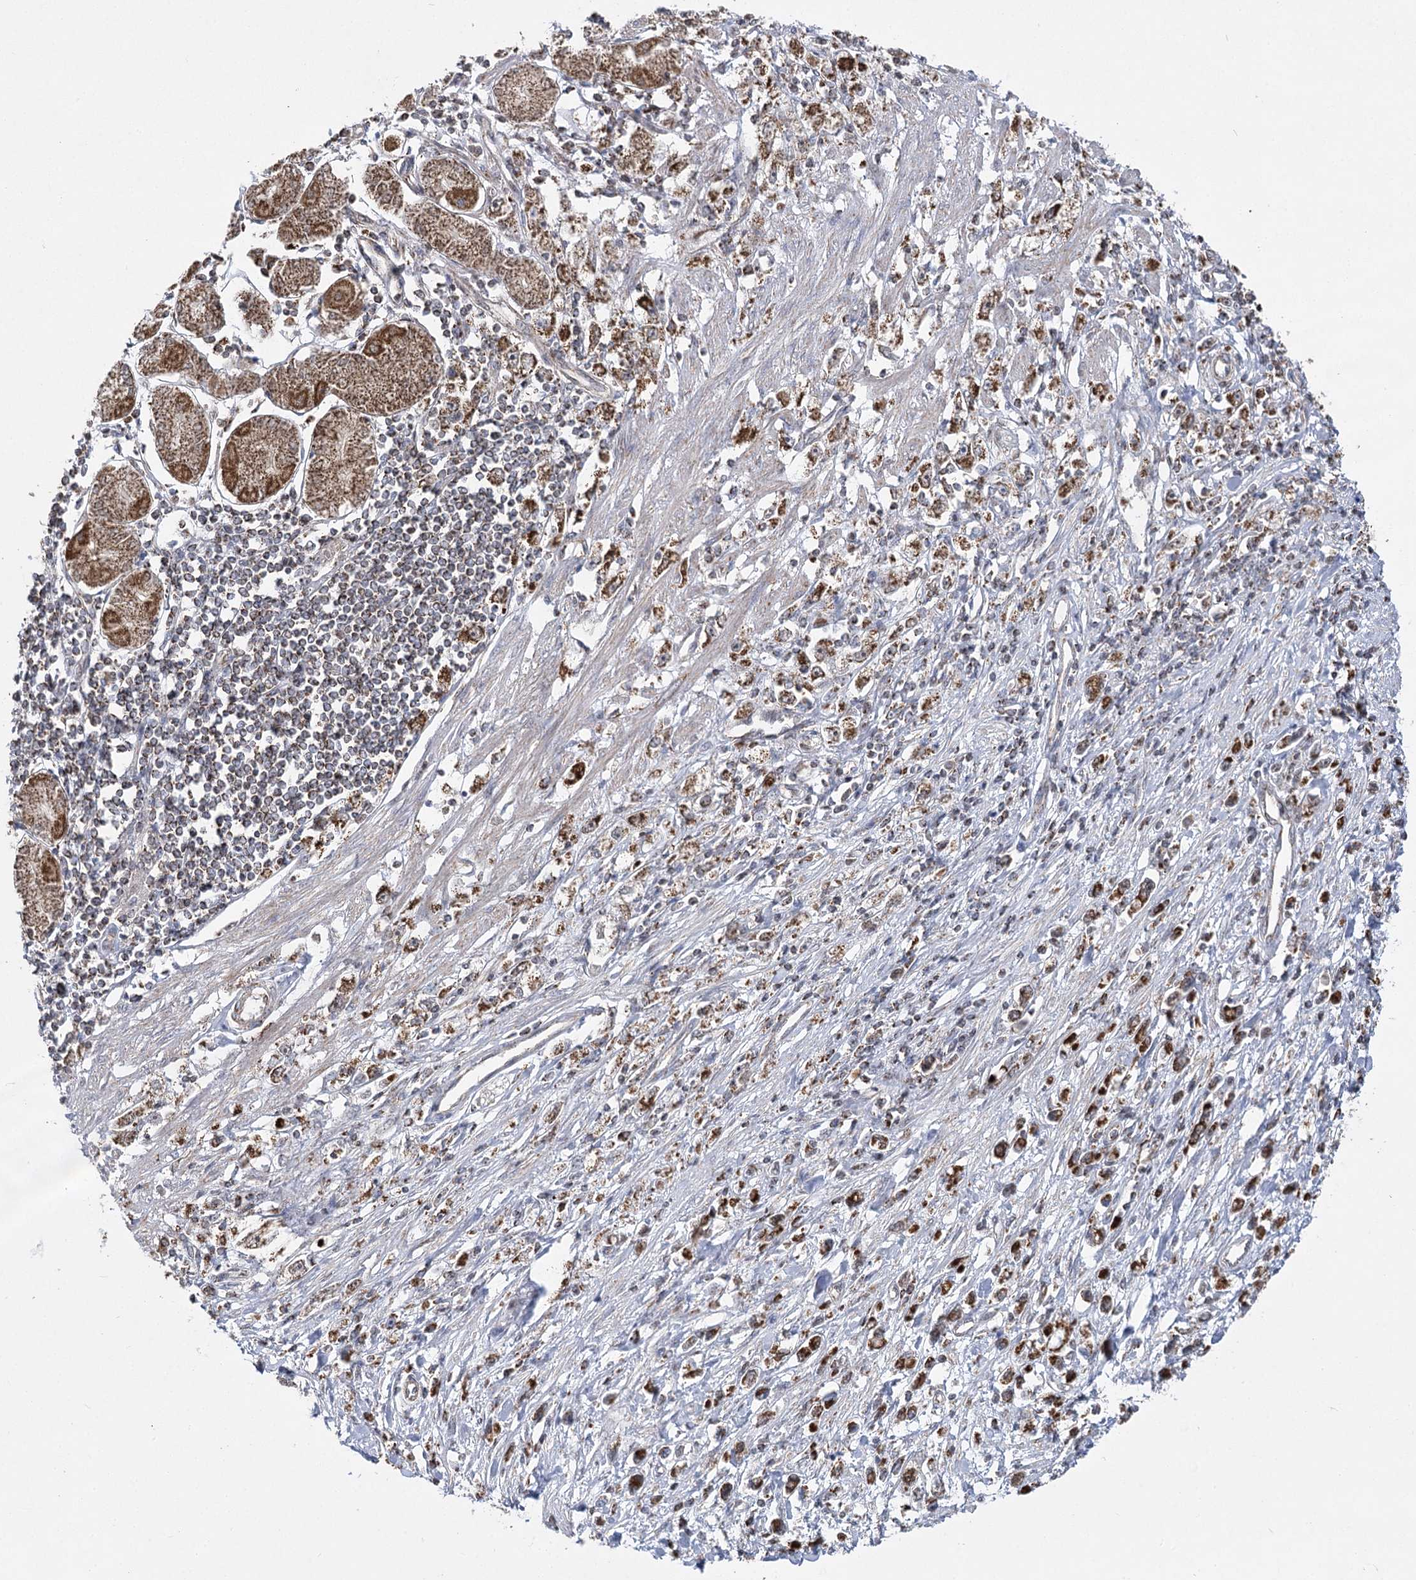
{"staining": {"intensity": "strong", "quantity": ">75%", "location": "cytoplasmic/membranous"}, "tissue": "stomach cancer", "cell_type": "Tumor cells", "image_type": "cancer", "snomed": [{"axis": "morphology", "description": "Adenocarcinoma, NOS"}, {"axis": "topography", "description": "Stomach"}], "caption": "Stomach cancer (adenocarcinoma) tissue reveals strong cytoplasmic/membranous positivity in approximately >75% of tumor cells, visualized by immunohistochemistry. (DAB (3,3'-diaminobenzidine) = brown stain, brightfield microscopy at high magnification).", "gene": "SLC4A1AP", "patient": {"sex": "female", "age": 59}}